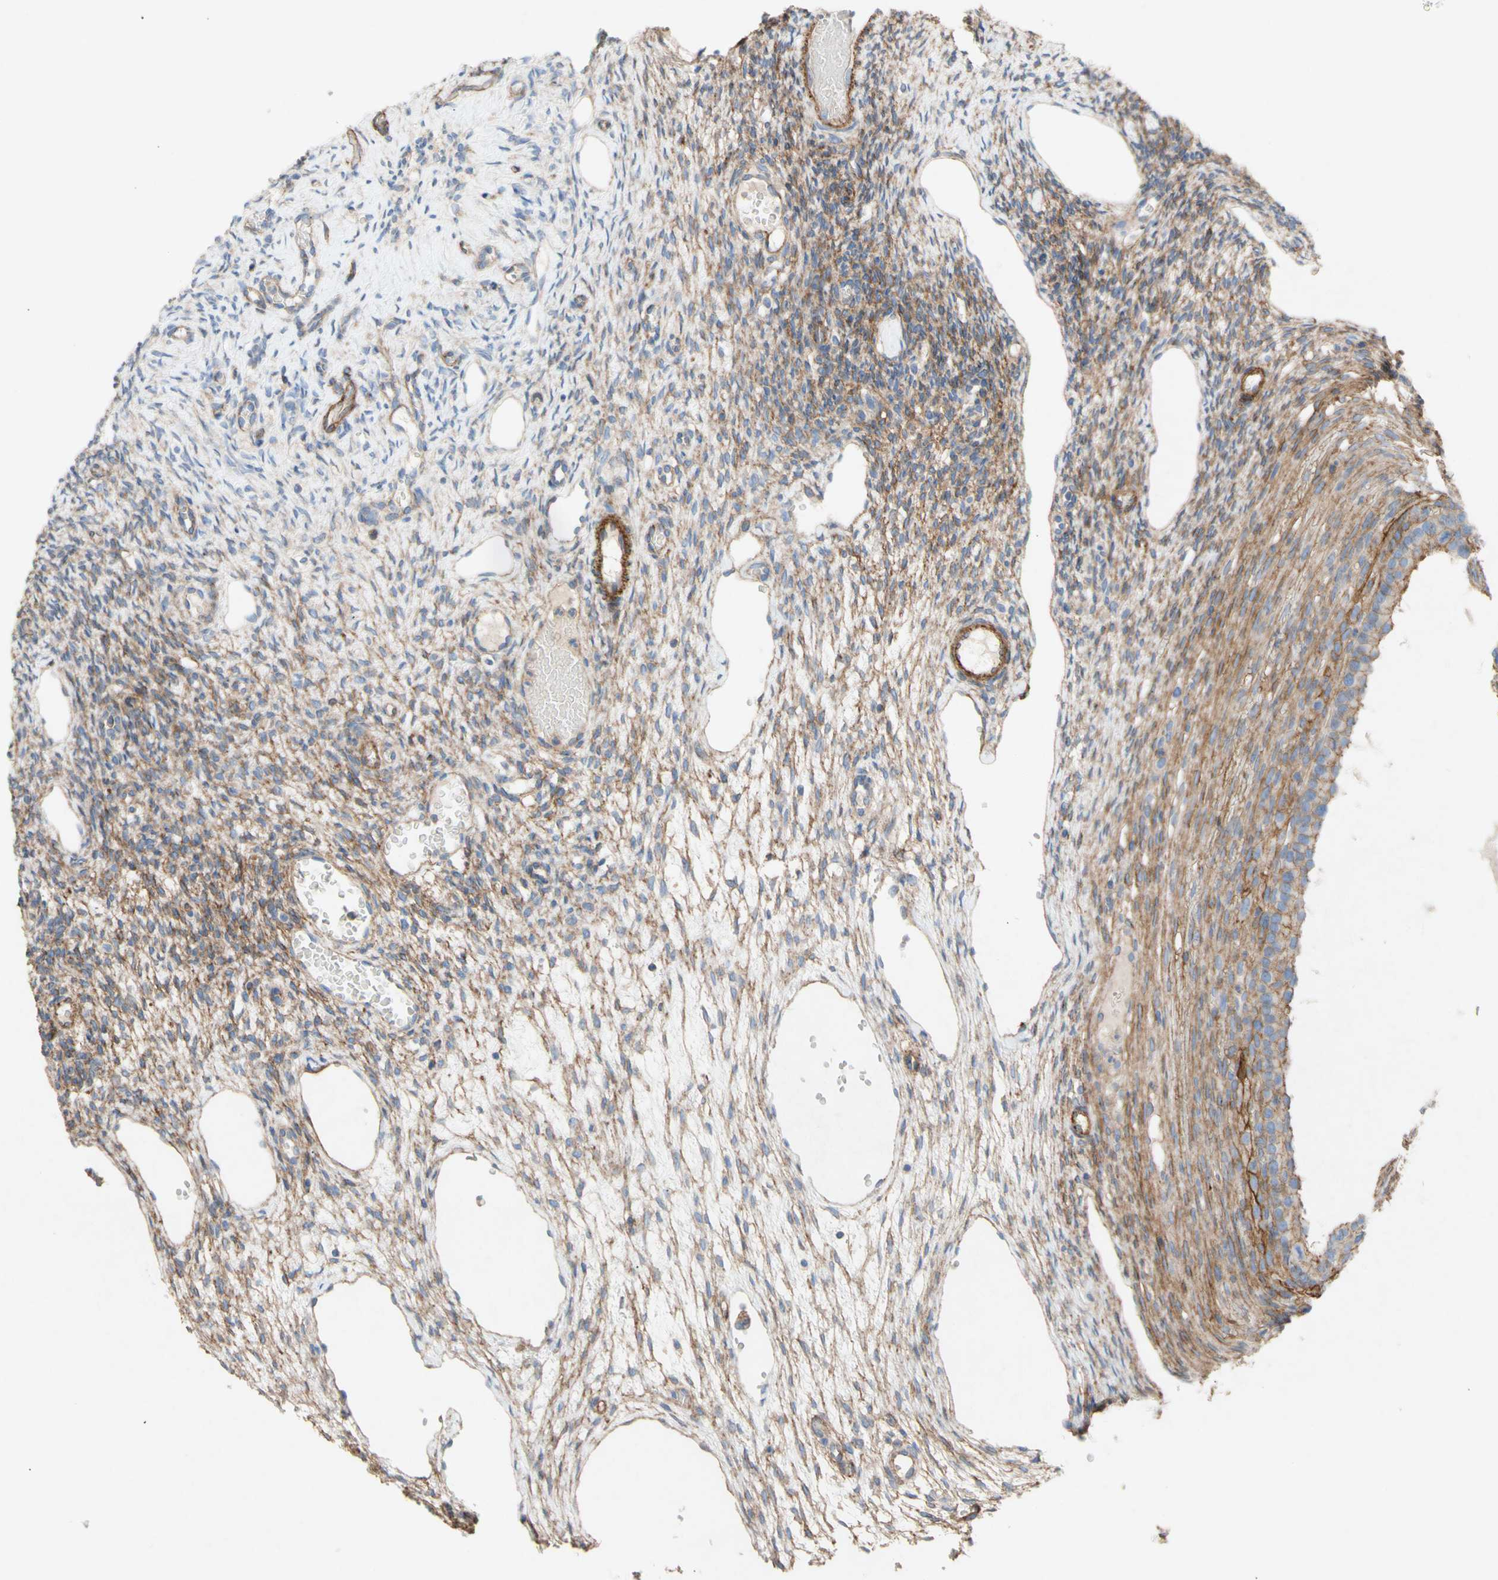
{"staining": {"intensity": "strong", "quantity": ">75%", "location": "cytoplasmic/membranous"}, "tissue": "ovary", "cell_type": "Follicle cells", "image_type": "normal", "snomed": [{"axis": "morphology", "description": "Normal tissue, NOS"}, {"axis": "topography", "description": "Ovary"}], "caption": "Immunohistochemistry (IHC) of benign ovary exhibits high levels of strong cytoplasmic/membranous positivity in approximately >75% of follicle cells.", "gene": "ATP2A3", "patient": {"sex": "female", "age": 33}}